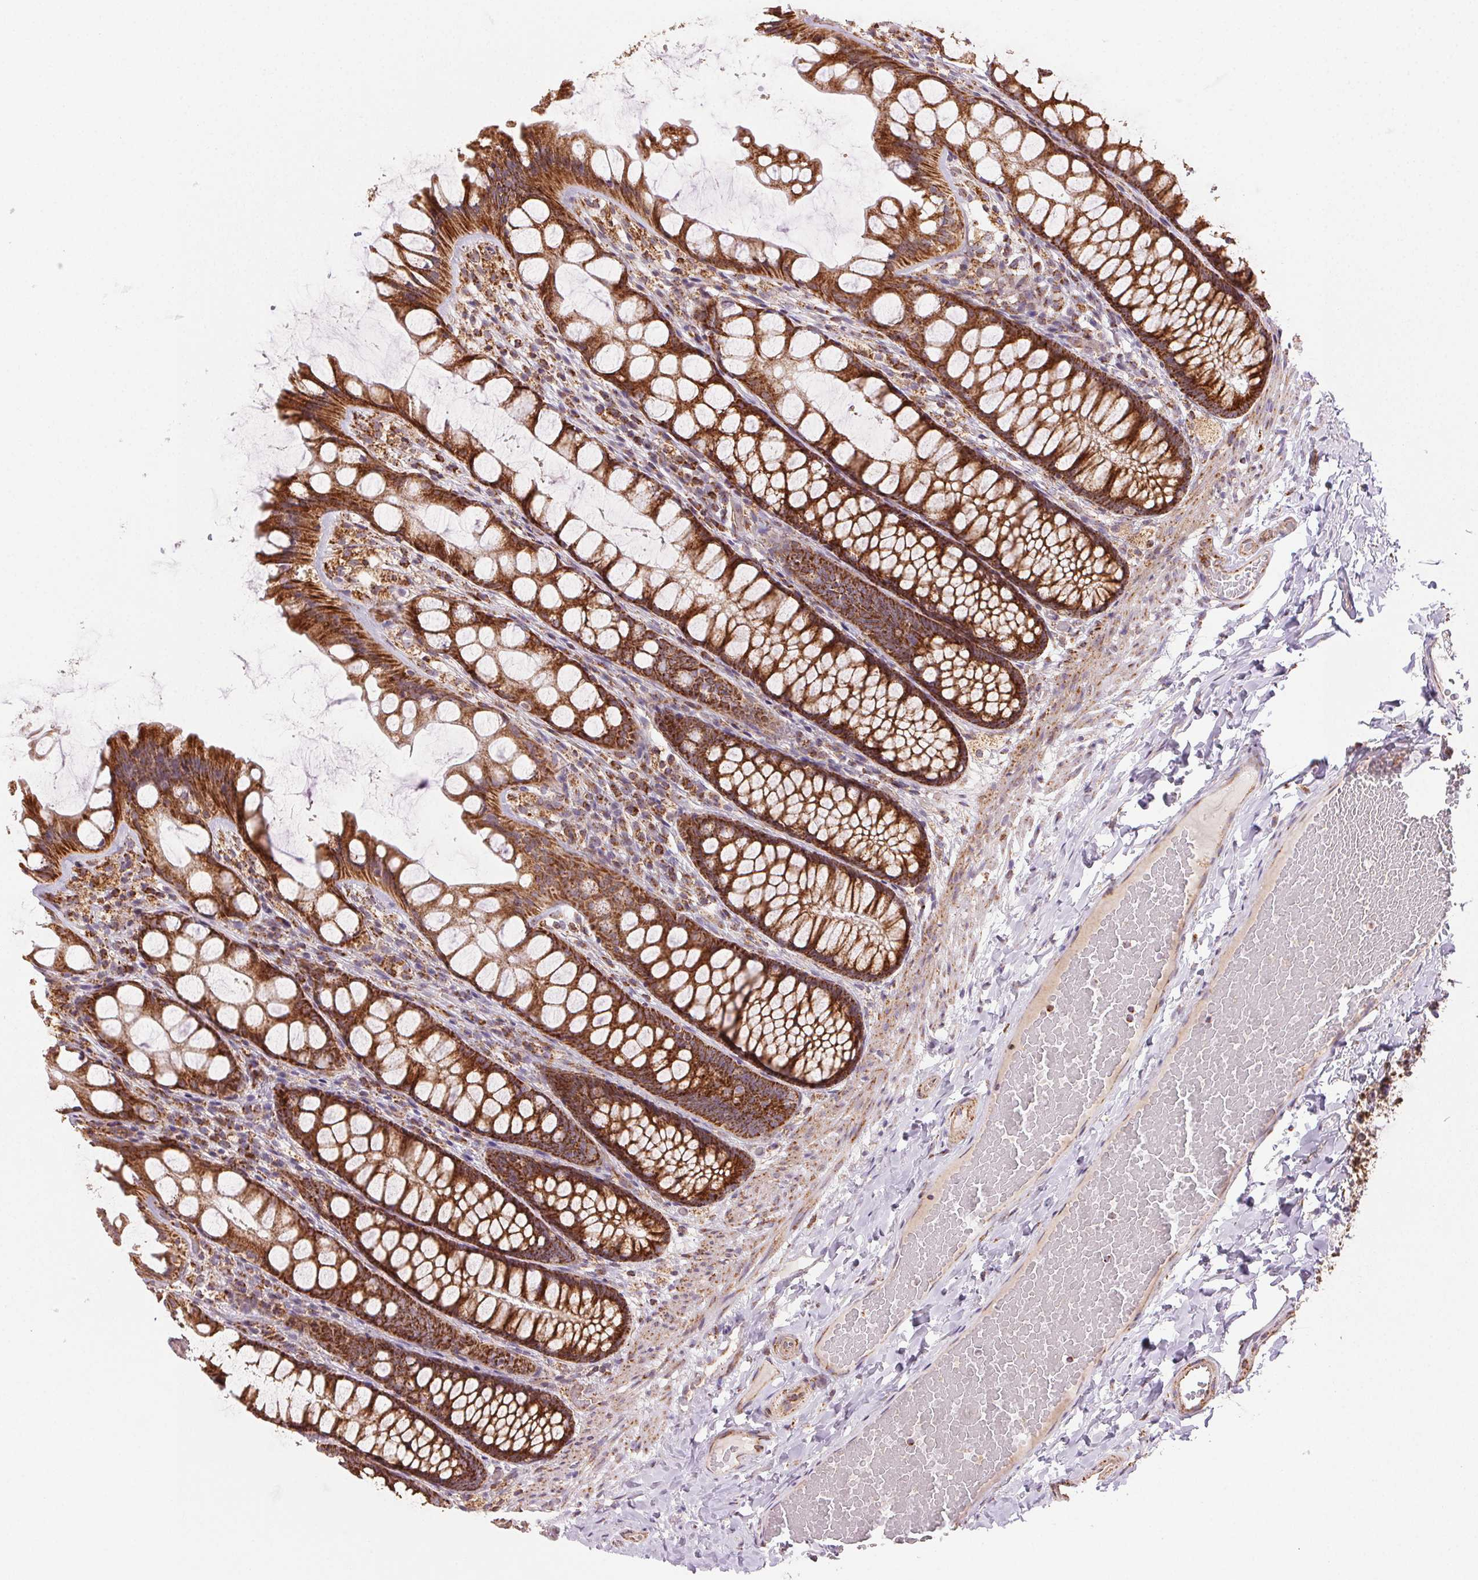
{"staining": {"intensity": "moderate", "quantity": ">75%", "location": "cytoplasmic/membranous"}, "tissue": "colon", "cell_type": "Endothelial cells", "image_type": "normal", "snomed": [{"axis": "morphology", "description": "Normal tissue, NOS"}, {"axis": "topography", "description": "Colon"}], "caption": "Protein expression analysis of normal human colon reveals moderate cytoplasmic/membranous positivity in approximately >75% of endothelial cells. (Stains: DAB (3,3'-diaminobenzidine) in brown, nuclei in blue, Microscopy: brightfield microscopy at high magnification).", "gene": "CLPB", "patient": {"sex": "male", "age": 47}}